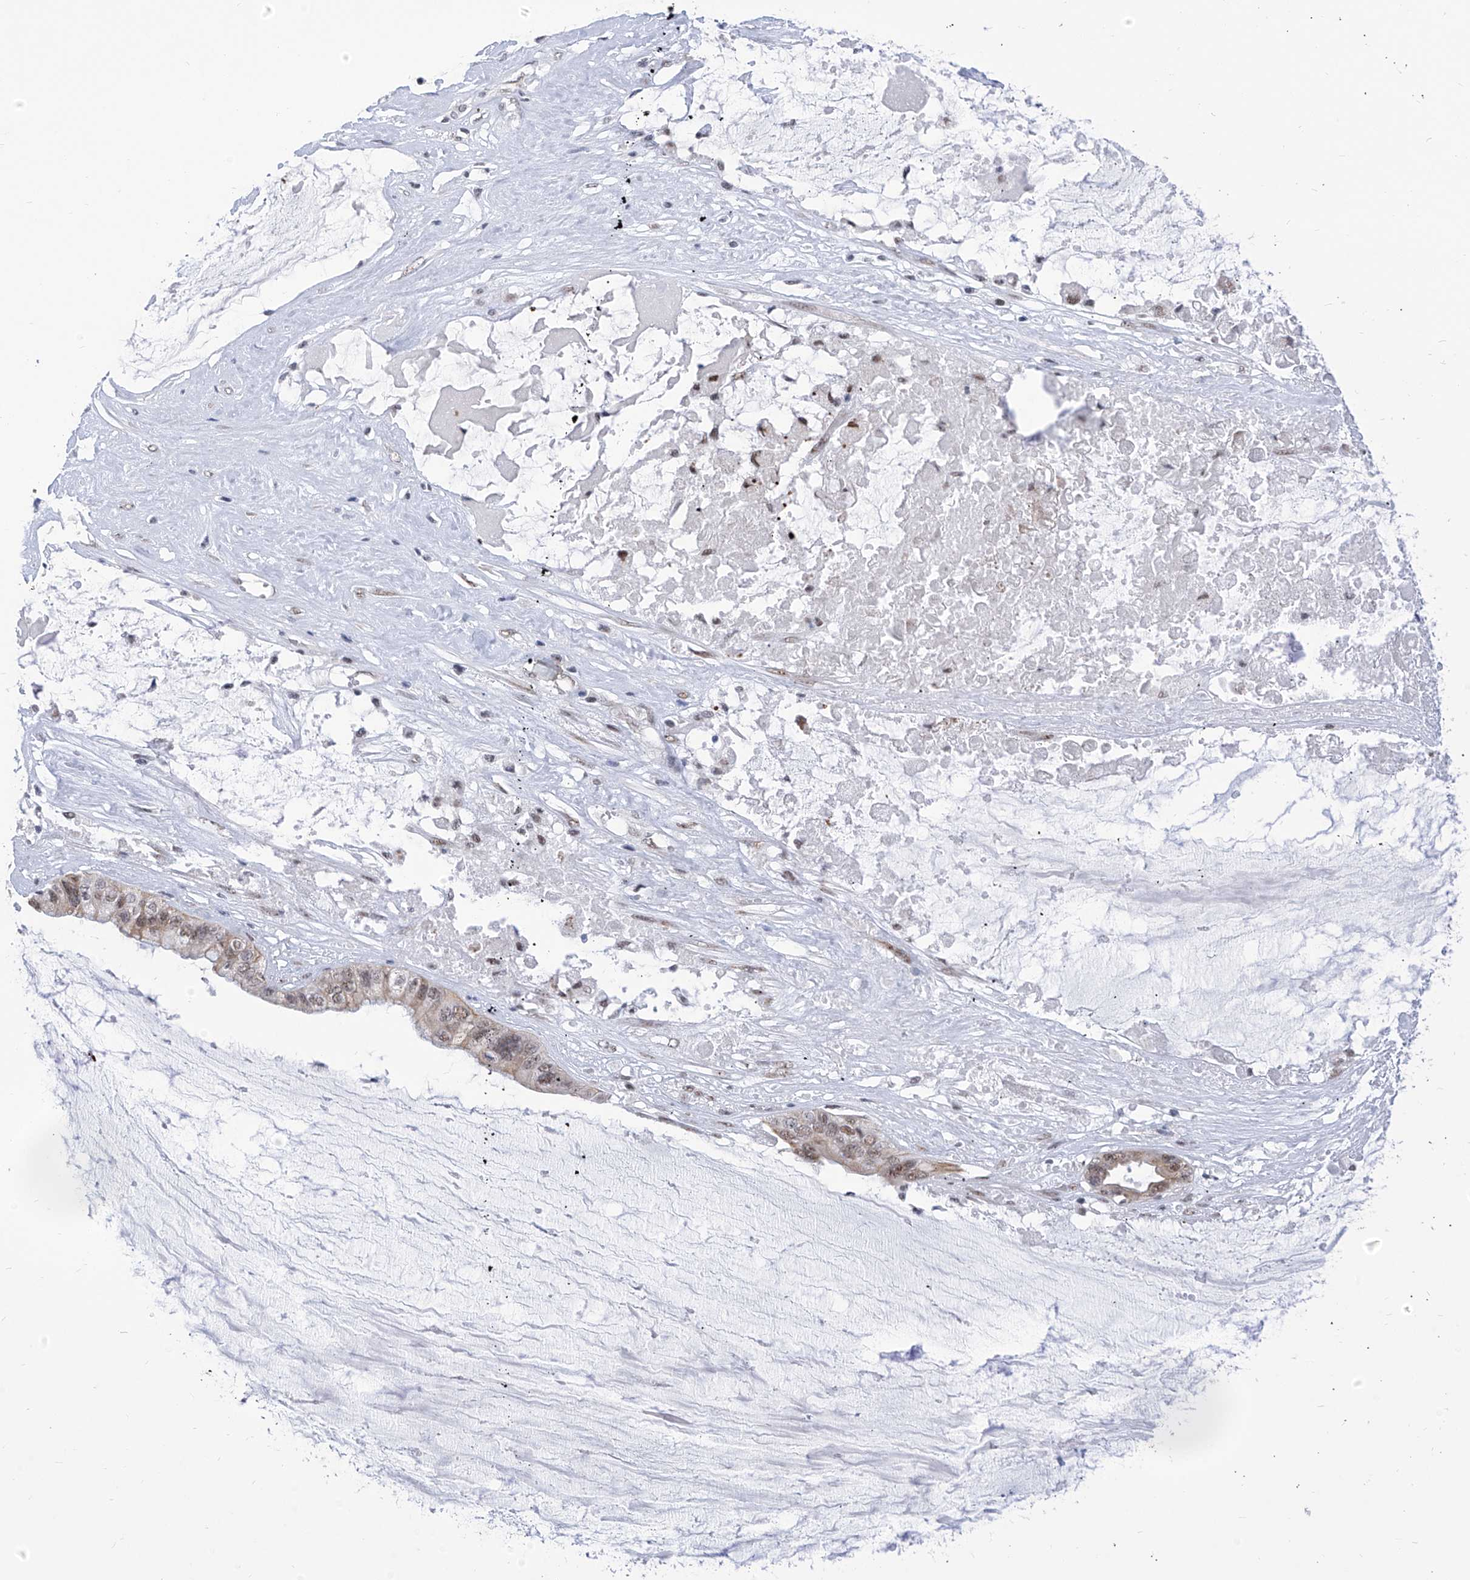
{"staining": {"intensity": "moderate", "quantity": ">75%", "location": "cytoplasmic/membranous,nuclear"}, "tissue": "ovarian cancer", "cell_type": "Tumor cells", "image_type": "cancer", "snomed": [{"axis": "morphology", "description": "Cystadenocarcinoma, mucinous, NOS"}, {"axis": "topography", "description": "Ovary"}], "caption": "Ovarian cancer stained with DAB immunohistochemistry reveals medium levels of moderate cytoplasmic/membranous and nuclear expression in approximately >75% of tumor cells.", "gene": "SART1", "patient": {"sex": "female", "age": 80}}